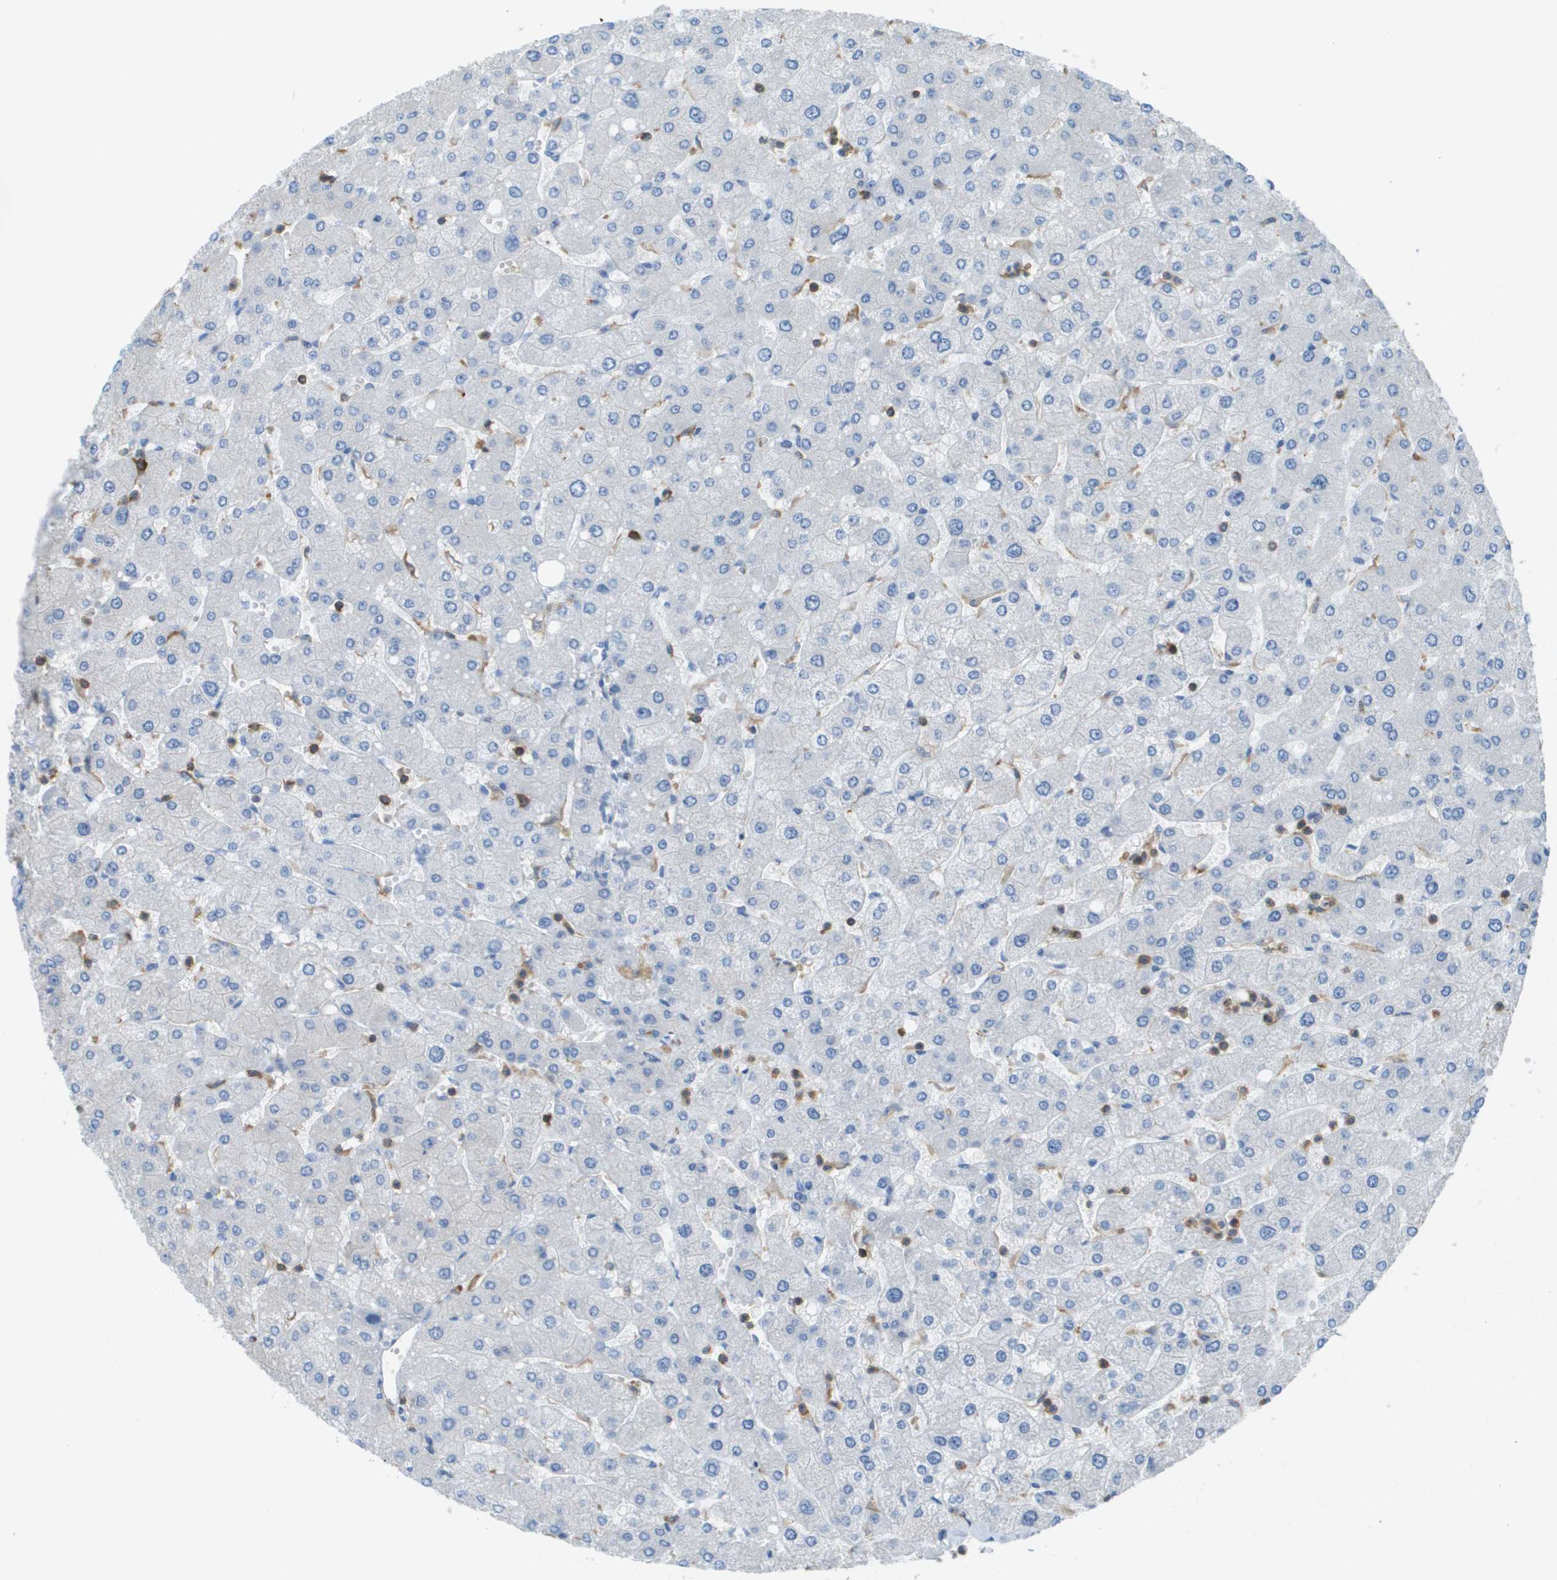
{"staining": {"intensity": "negative", "quantity": "none", "location": "none"}, "tissue": "liver", "cell_type": "Cholangiocytes", "image_type": "normal", "snomed": [{"axis": "morphology", "description": "Normal tissue, NOS"}, {"axis": "topography", "description": "Liver"}], "caption": "A high-resolution histopathology image shows IHC staining of unremarkable liver, which demonstrates no significant positivity in cholangiocytes. Nuclei are stained in blue.", "gene": "APBB1IP", "patient": {"sex": "male", "age": 55}}